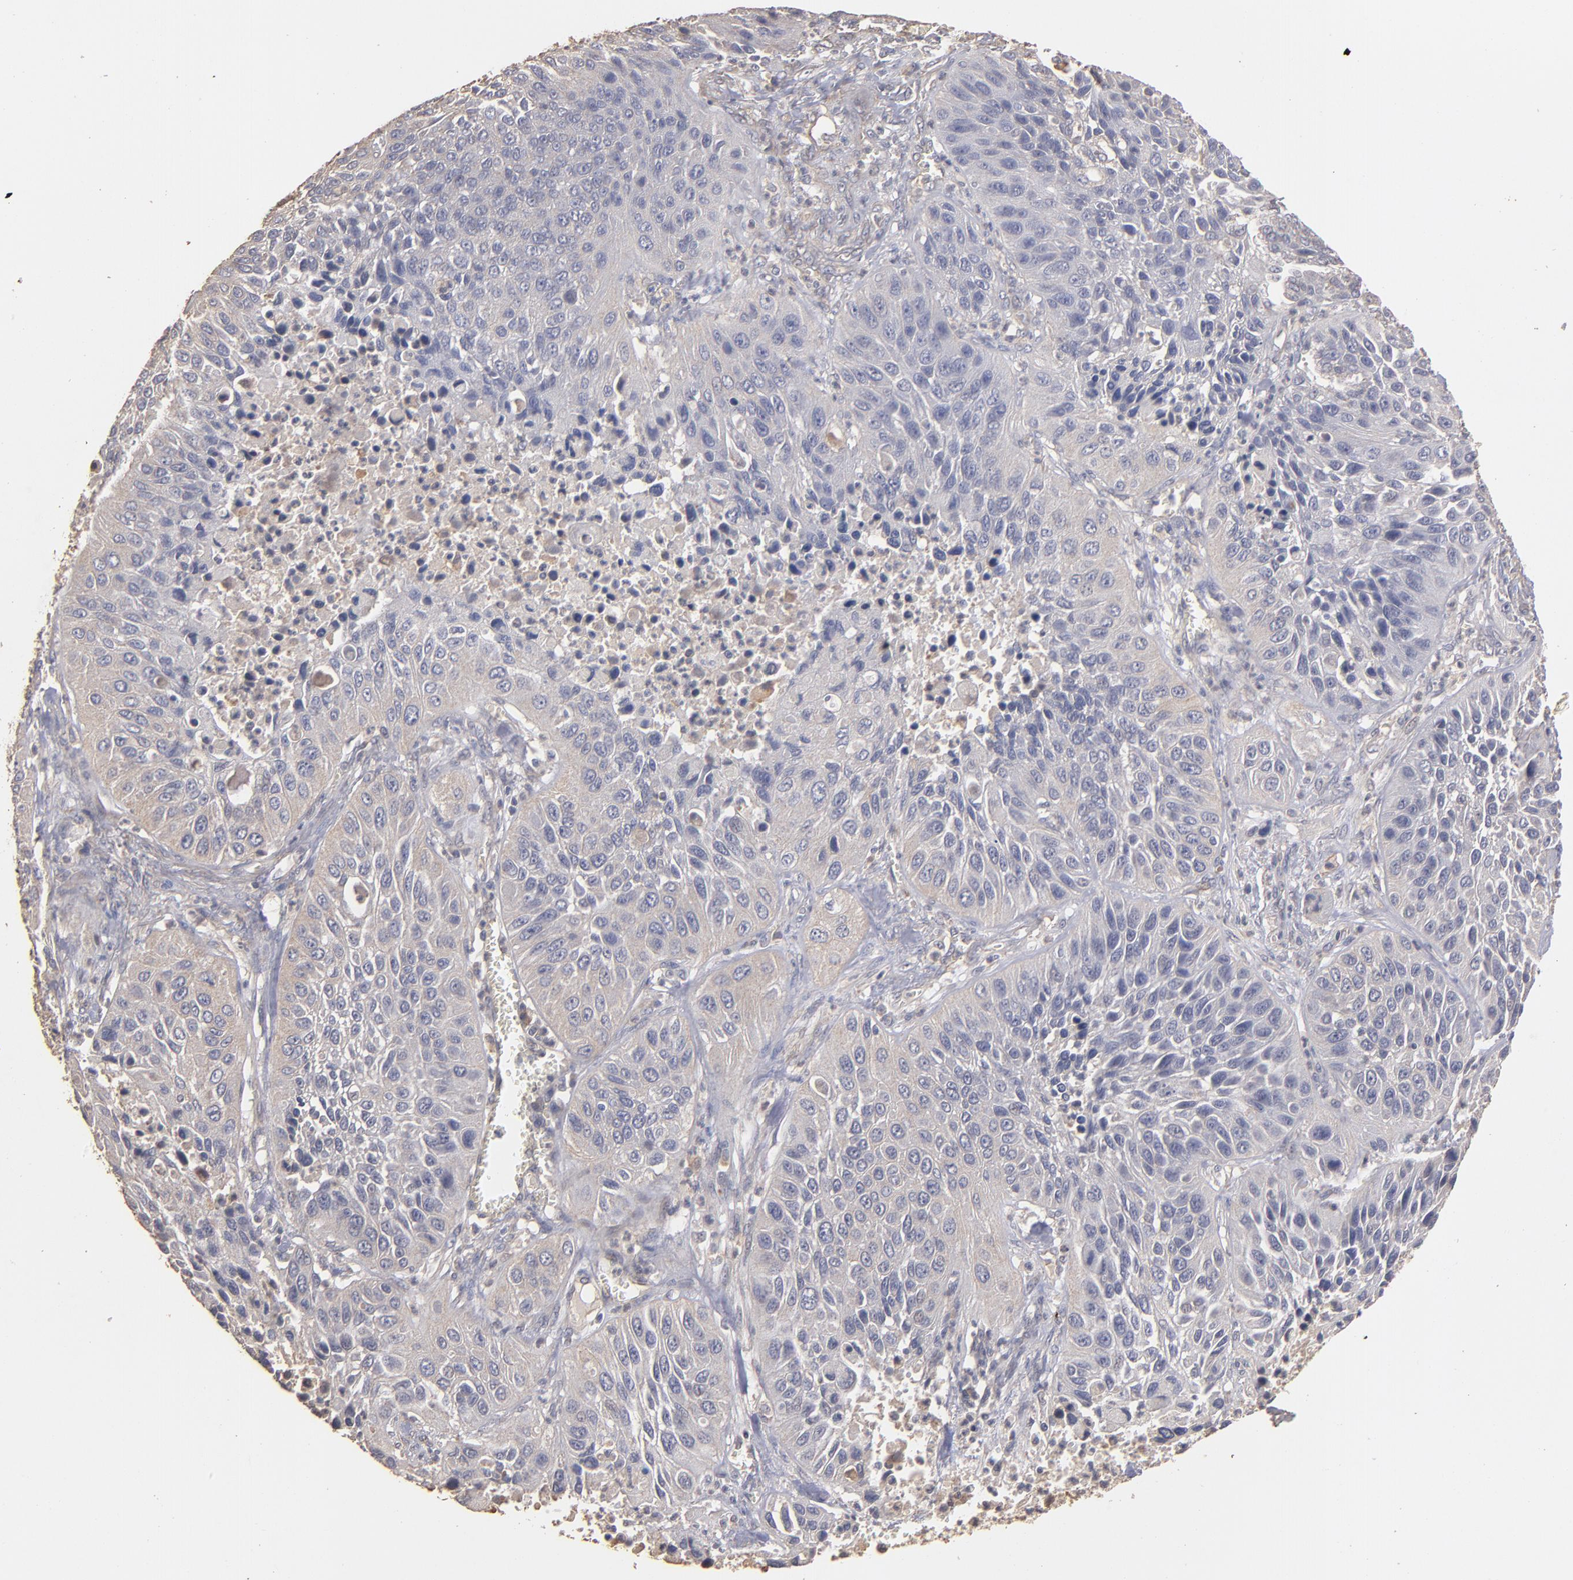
{"staining": {"intensity": "weak", "quantity": ">75%", "location": "cytoplasmic/membranous"}, "tissue": "lung cancer", "cell_type": "Tumor cells", "image_type": "cancer", "snomed": [{"axis": "morphology", "description": "Squamous cell carcinoma, NOS"}, {"axis": "topography", "description": "Lung"}], "caption": "Protein expression analysis of human squamous cell carcinoma (lung) reveals weak cytoplasmic/membranous positivity in approximately >75% of tumor cells.", "gene": "DMD", "patient": {"sex": "female", "age": 76}}